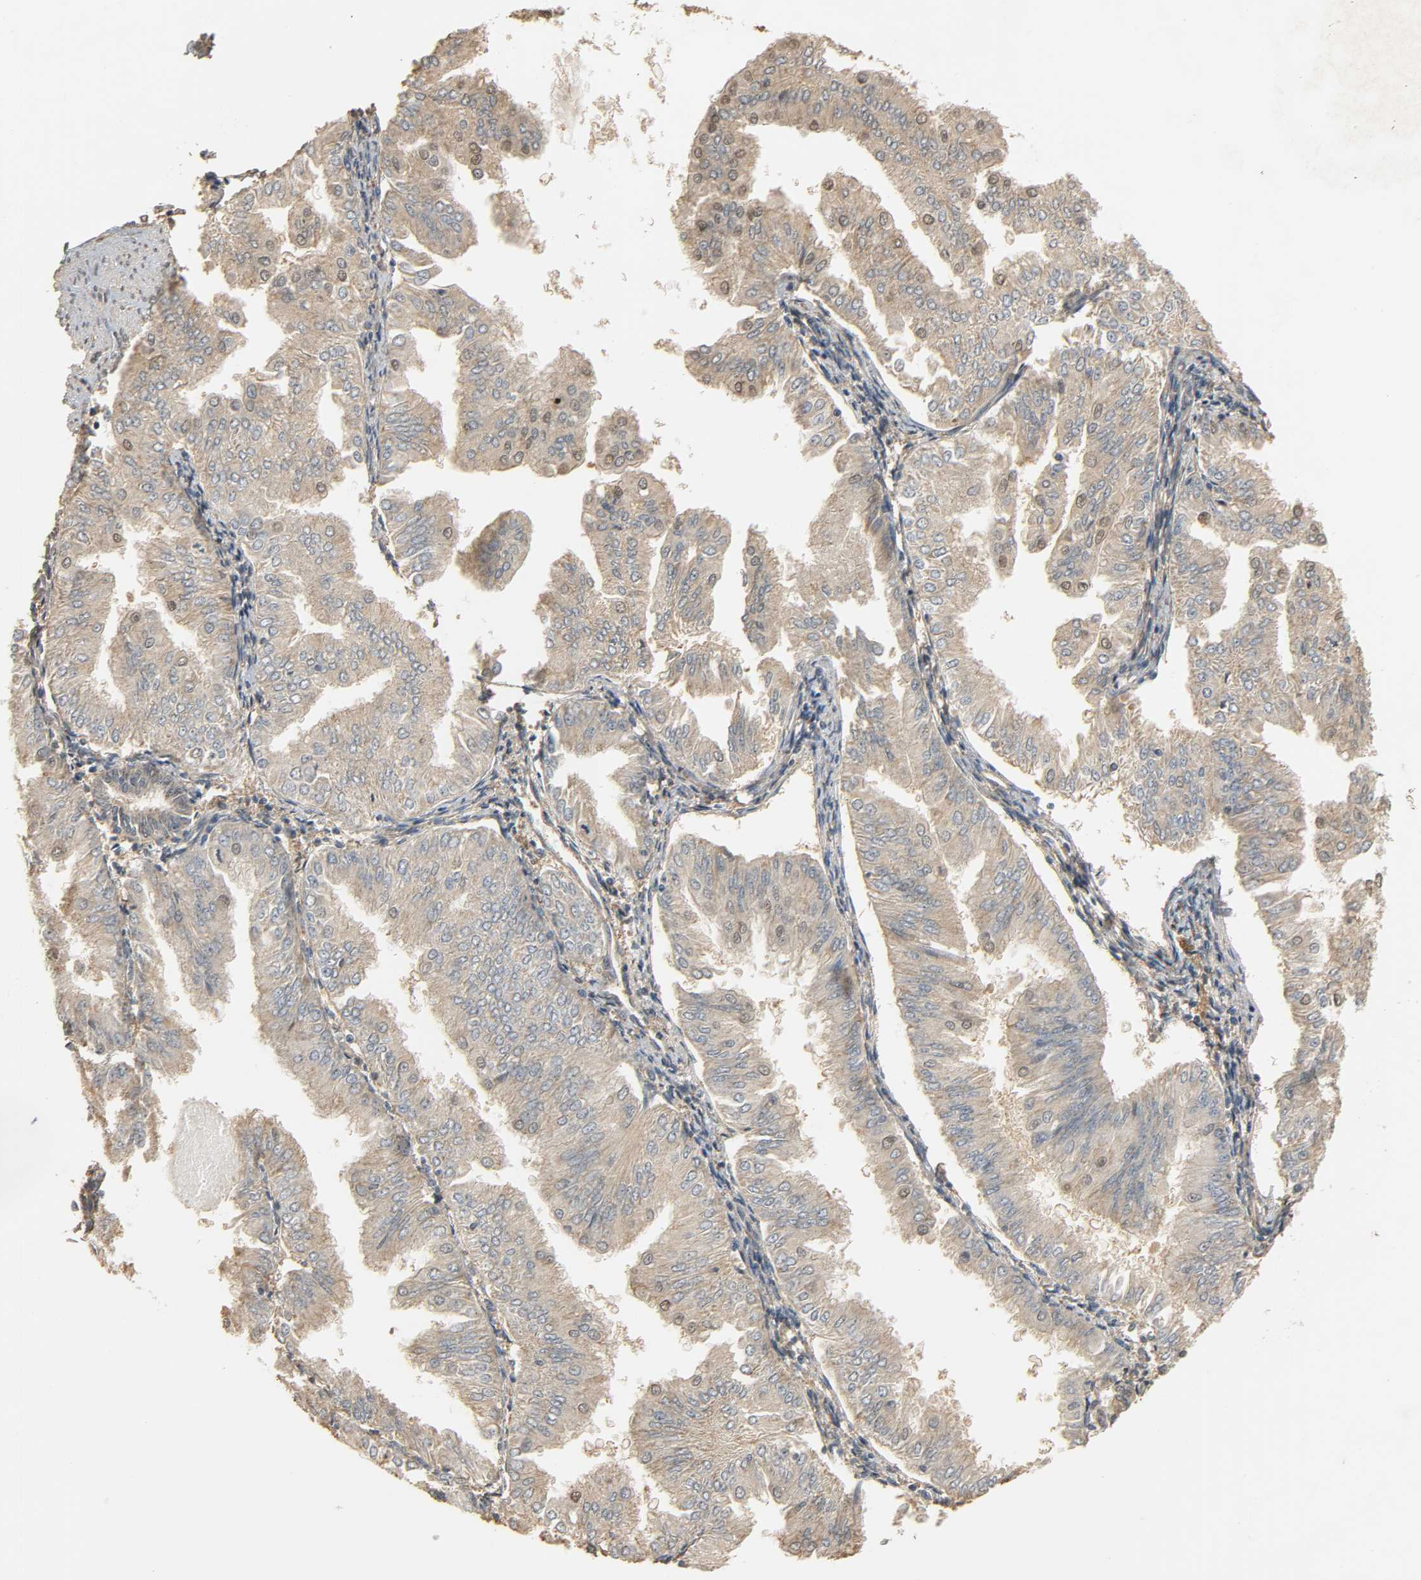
{"staining": {"intensity": "weak", "quantity": "25%-75%", "location": "cytoplasmic/membranous"}, "tissue": "endometrial cancer", "cell_type": "Tumor cells", "image_type": "cancer", "snomed": [{"axis": "morphology", "description": "Adenocarcinoma, NOS"}, {"axis": "topography", "description": "Endometrium"}], "caption": "Endometrial cancer stained with DAB (3,3'-diaminobenzidine) IHC demonstrates low levels of weak cytoplasmic/membranous expression in approximately 25%-75% of tumor cells.", "gene": "ZFPM2", "patient": {"sex": "female", "age": 53}}